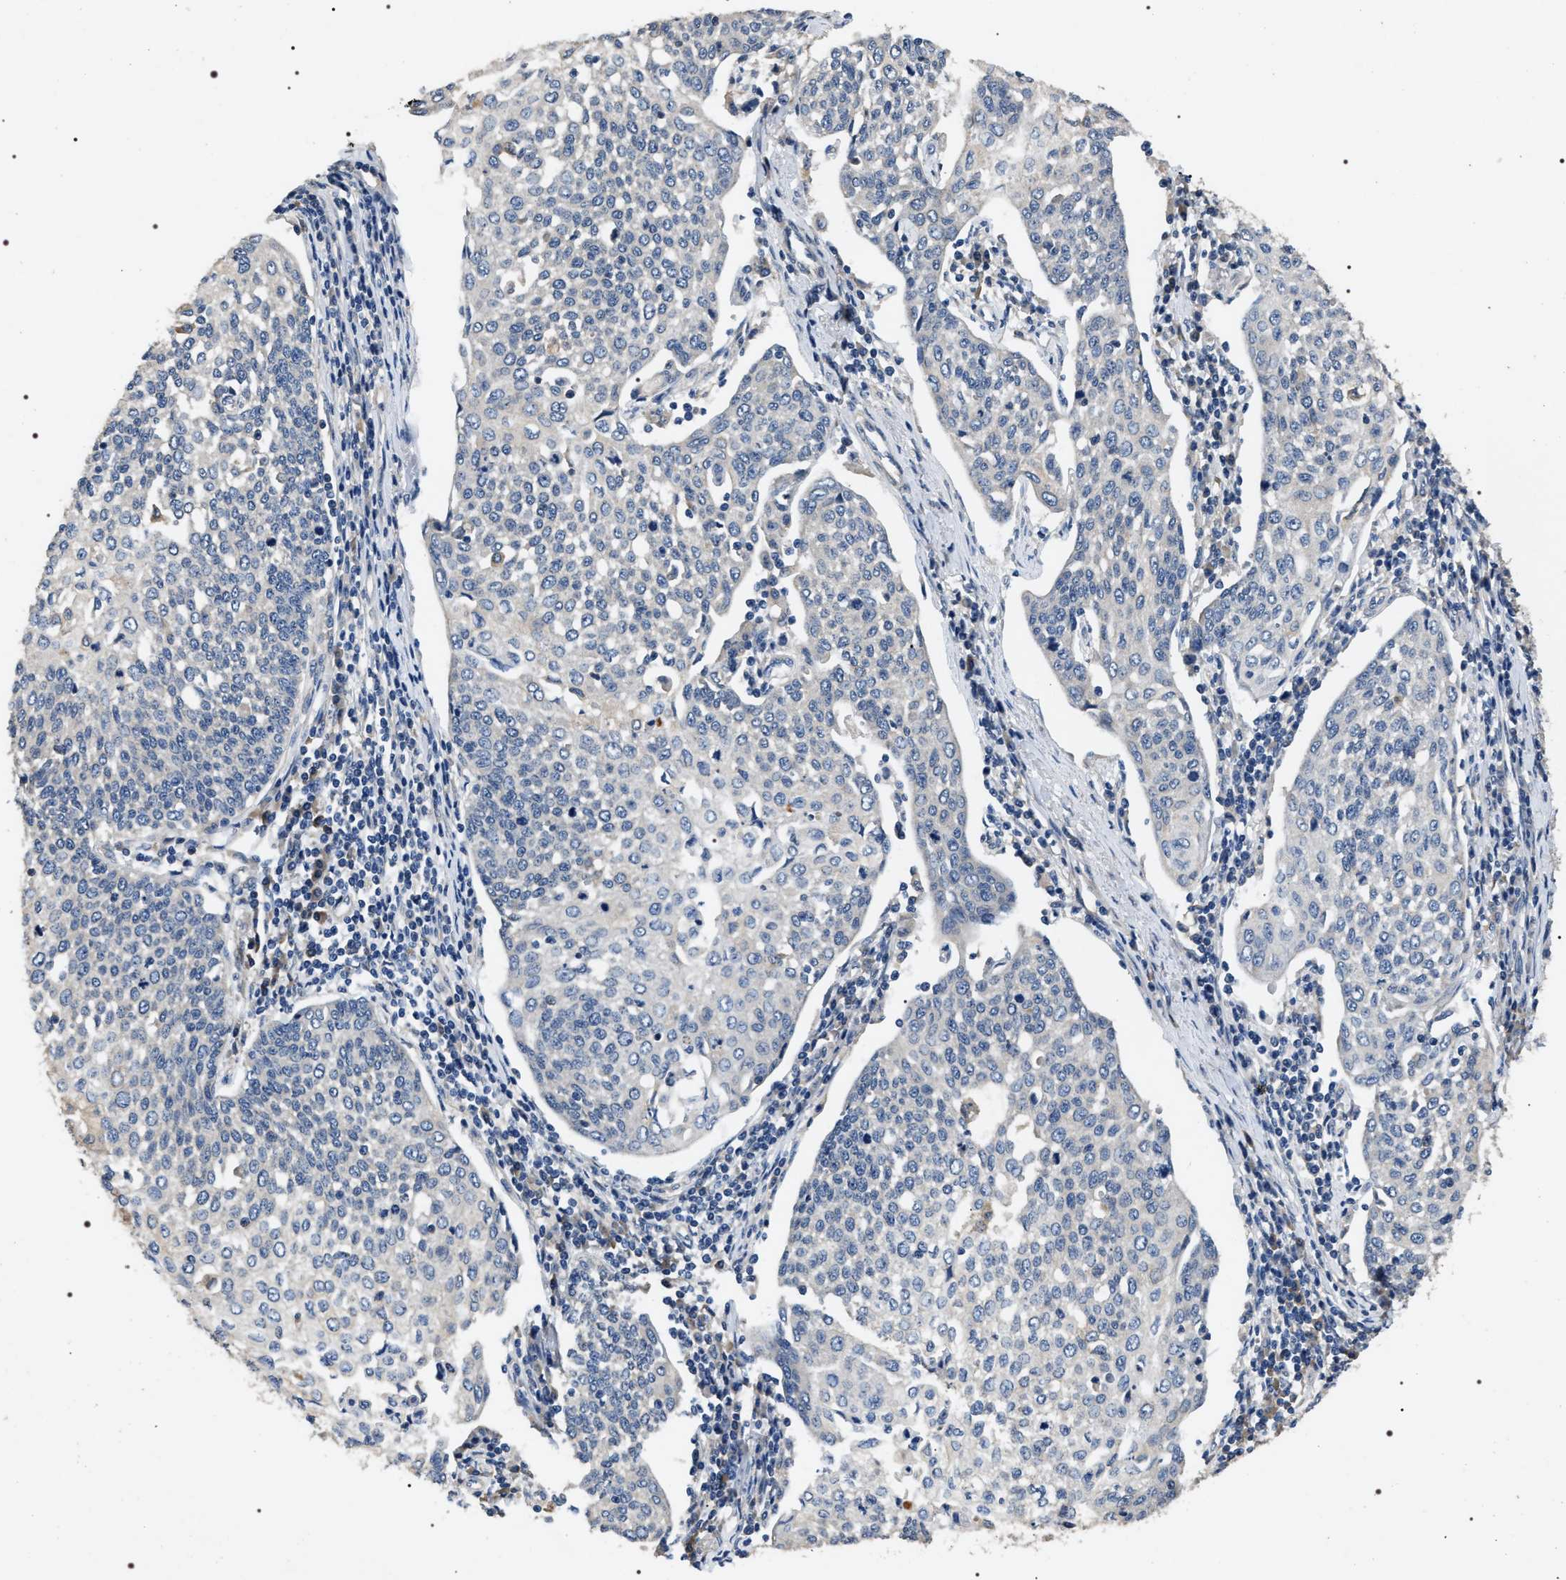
{"staining": {"intensity": "negative", "quantity": "none", "location": "none"}, "tissue": "cervical cancer", "cell_type": "Tumor cells", "image_type": "cancer", "snomed": [{"axis": "morphology", "description": "Squamous cell carcinoma, NOS"}, {"axis": "topography", "description": "Cervix"}], "caption": "Tumor cells are negative for protein expression in human cervical cancer.", "gene": "IFT81", "patient": {"sex": "female", "age": 34}}